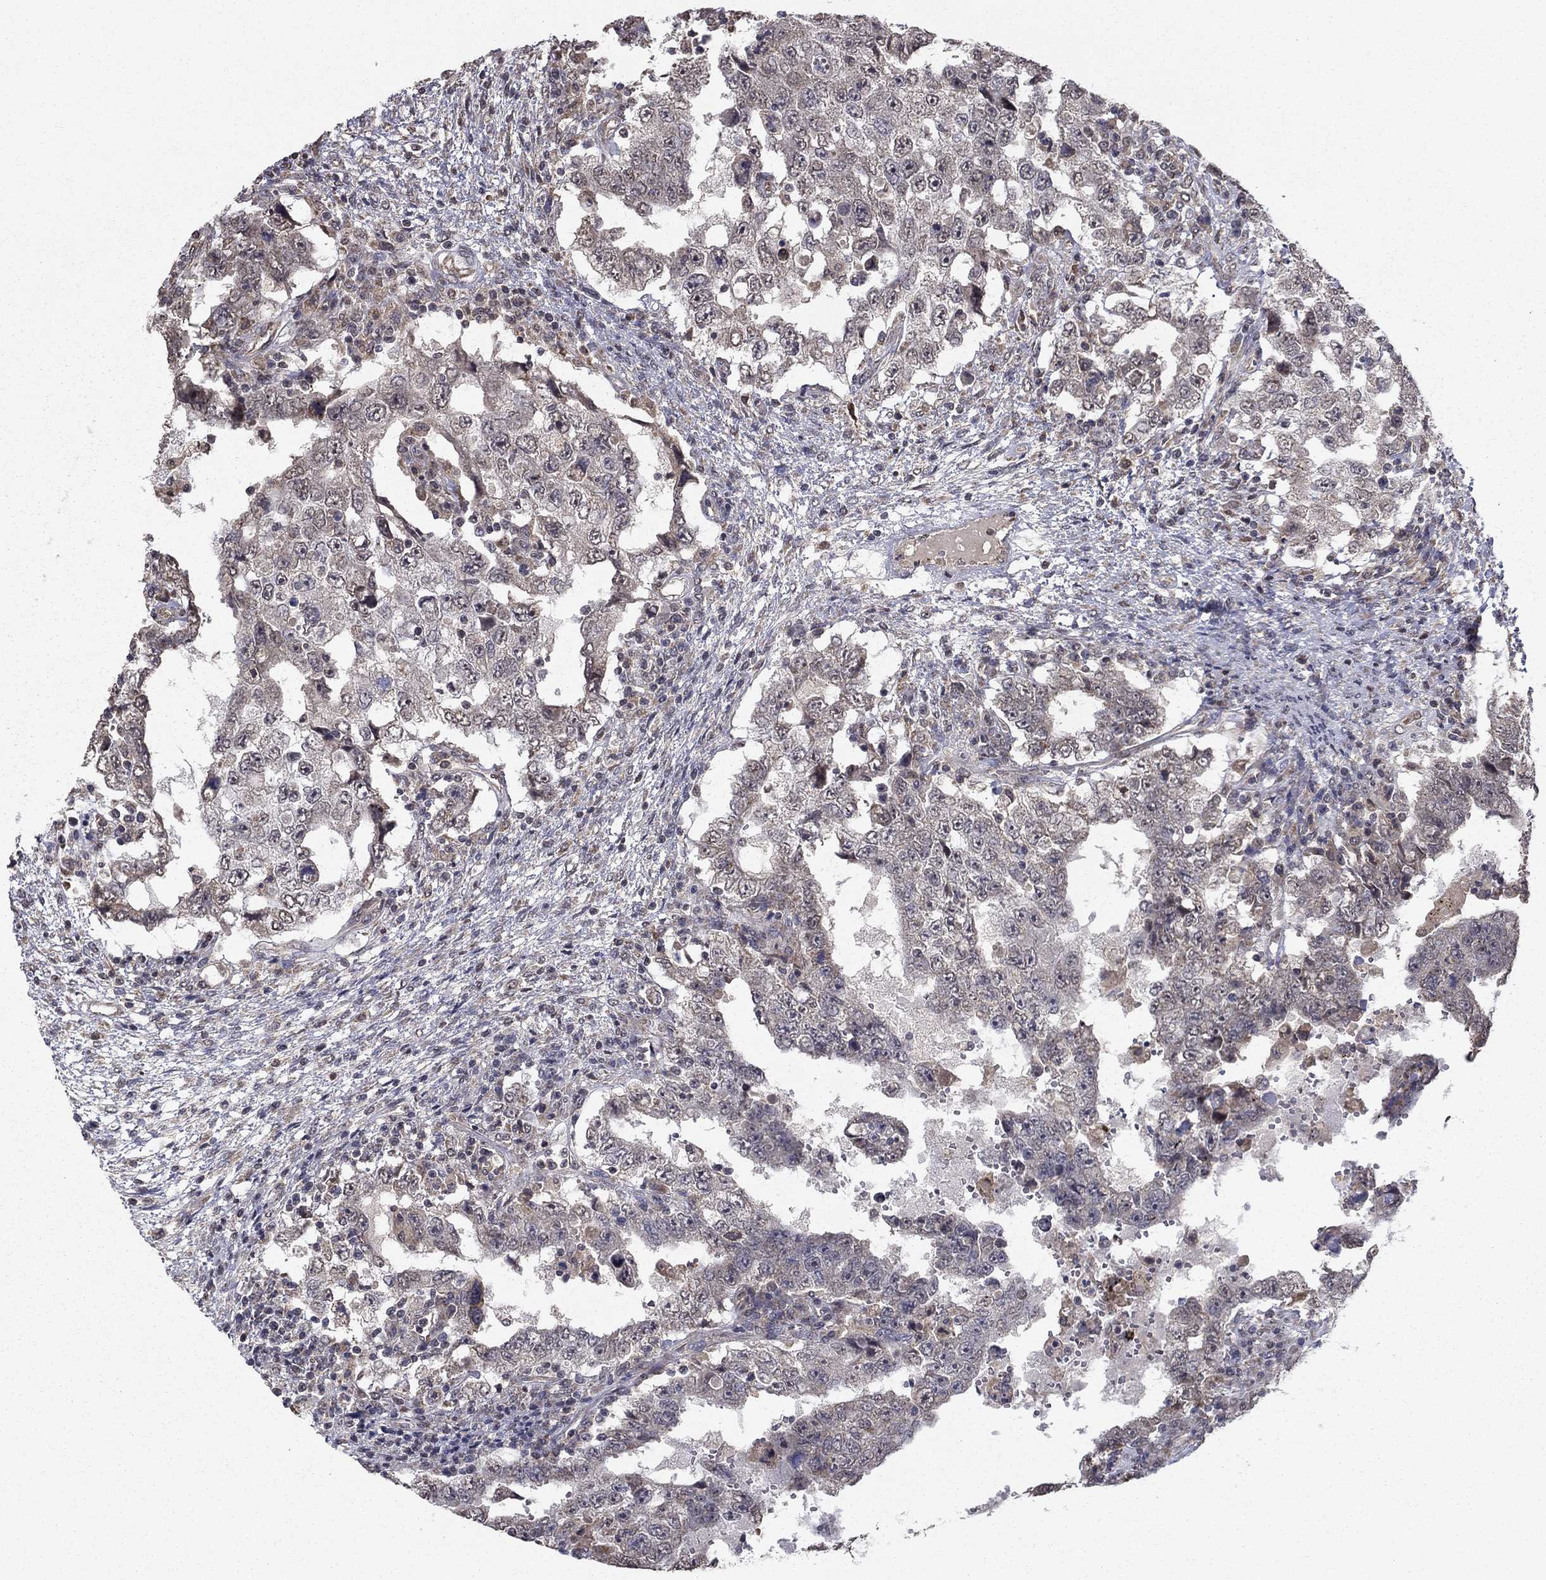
{"staining": {"intensity": "negative", "quantity": "none", "location": "none"}, "tissue": "testis cancer", "cell_type": "Tumor cells", "image_type": "cancer", "snomed": [{"axis": "morphology", "description": "Carcinoma, Embryonal, NOS"}, {"axis": "topography", "description": "Testis"}], "caption": "IHC image of neoplastic tissue: human embryonal carcinoma (testis) stained with DAB demonstrates no significant protein positivity in tumor cells. The staining is performed using DAB (3,3'-diaminobenzidine) brown chromogen with nuclei counter-stained in using hematoxylin.", "gene": "SLC2A13", "patient": {"sex": "male", "age": 26}}